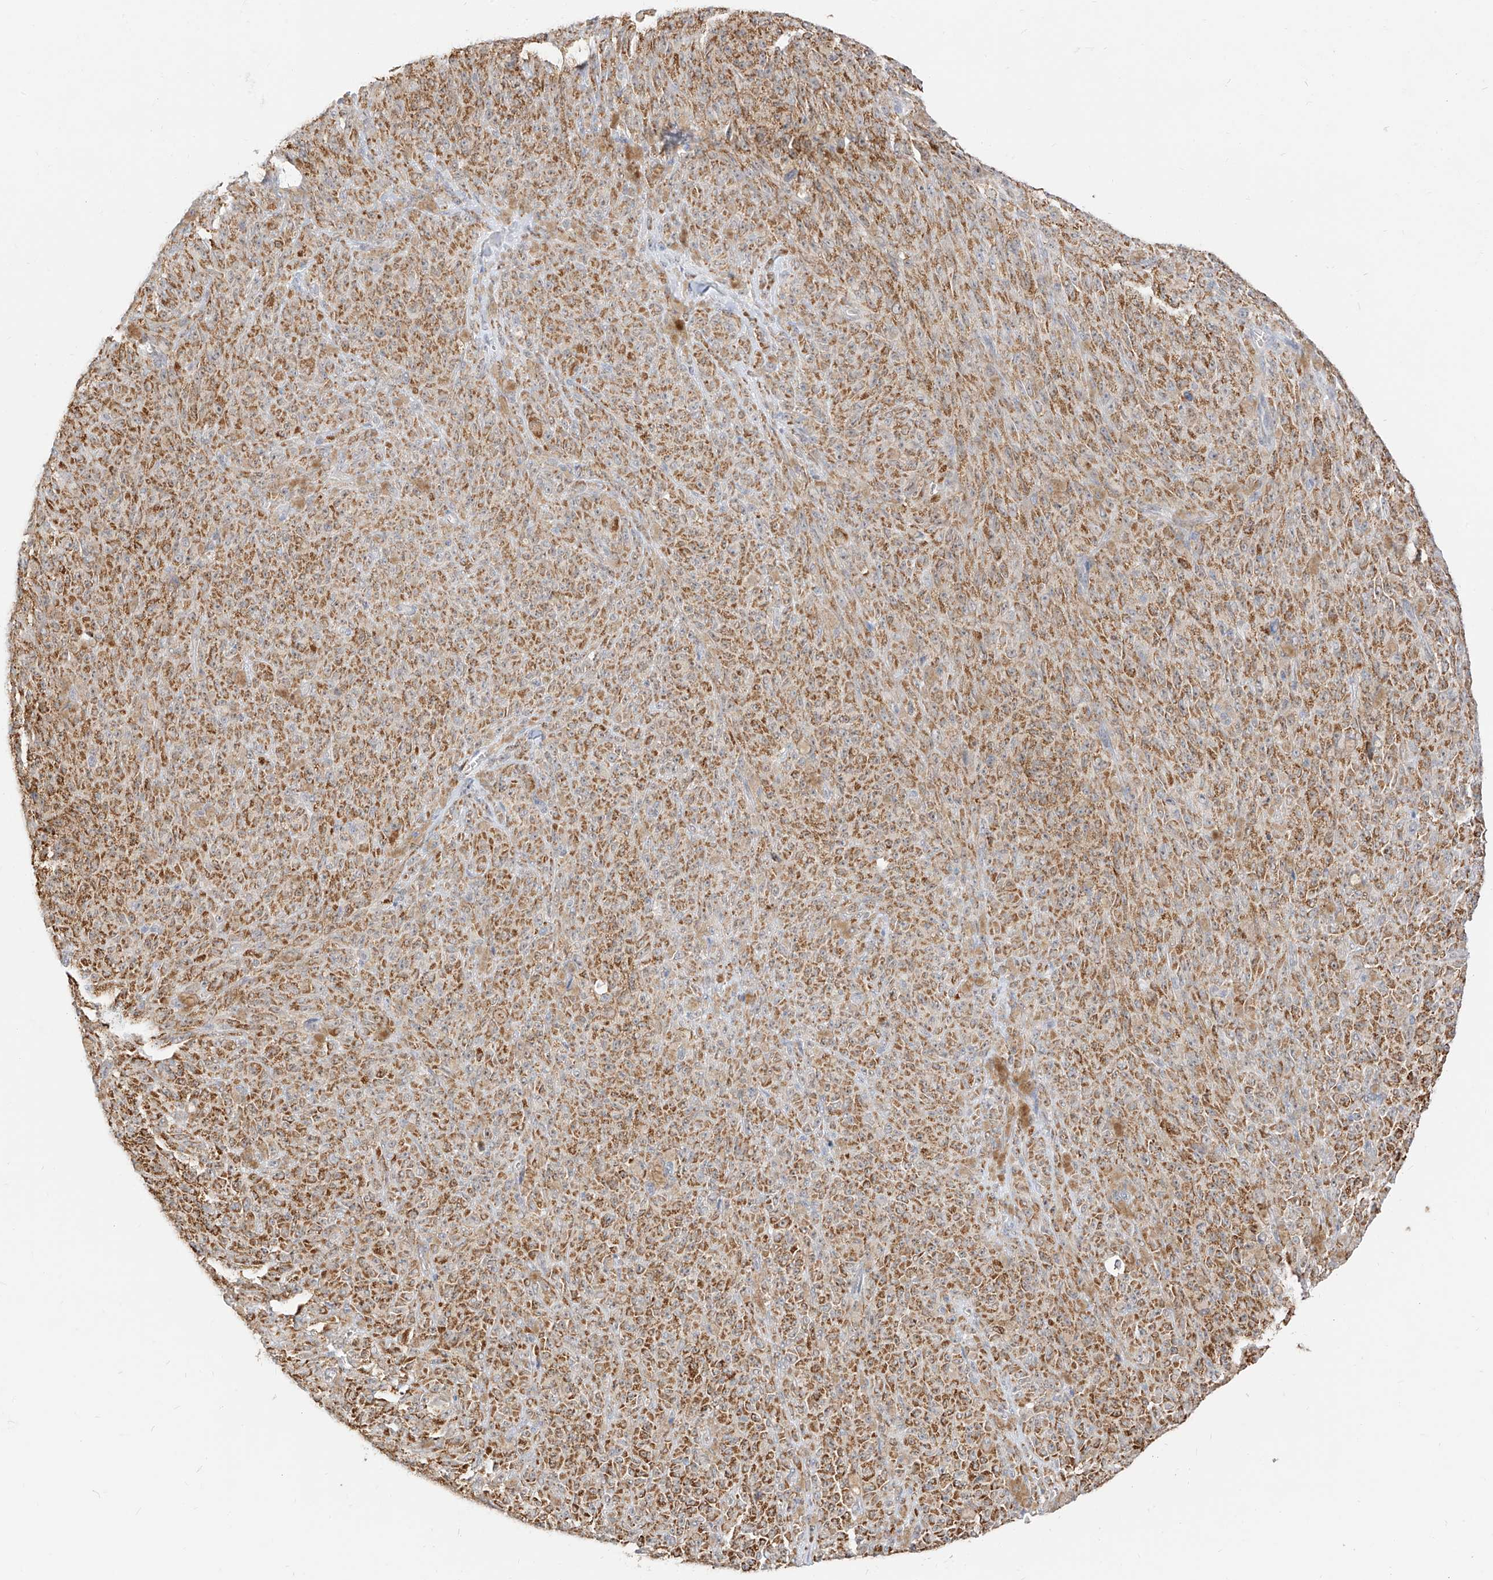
{"staining": {"intensity": "moderate", "quantity": ">75%", "location": "cytoplasmic/membranous"}, "tissue": "melanoma", "cell_type": "Tumor cells", "image_type": "cancer", "snomed": [{"axis": "morphology", "description": "Malignant melanoma, NOS"}, {"axis": "topography", "description": "Skin"}], "caption": "Tumor cells show moderate cytoplasmic/membranous staining in approximately >75% of cells in melanoma.", "gene": "MTUS2", "patient": {"sex": "female", "age": 82}}